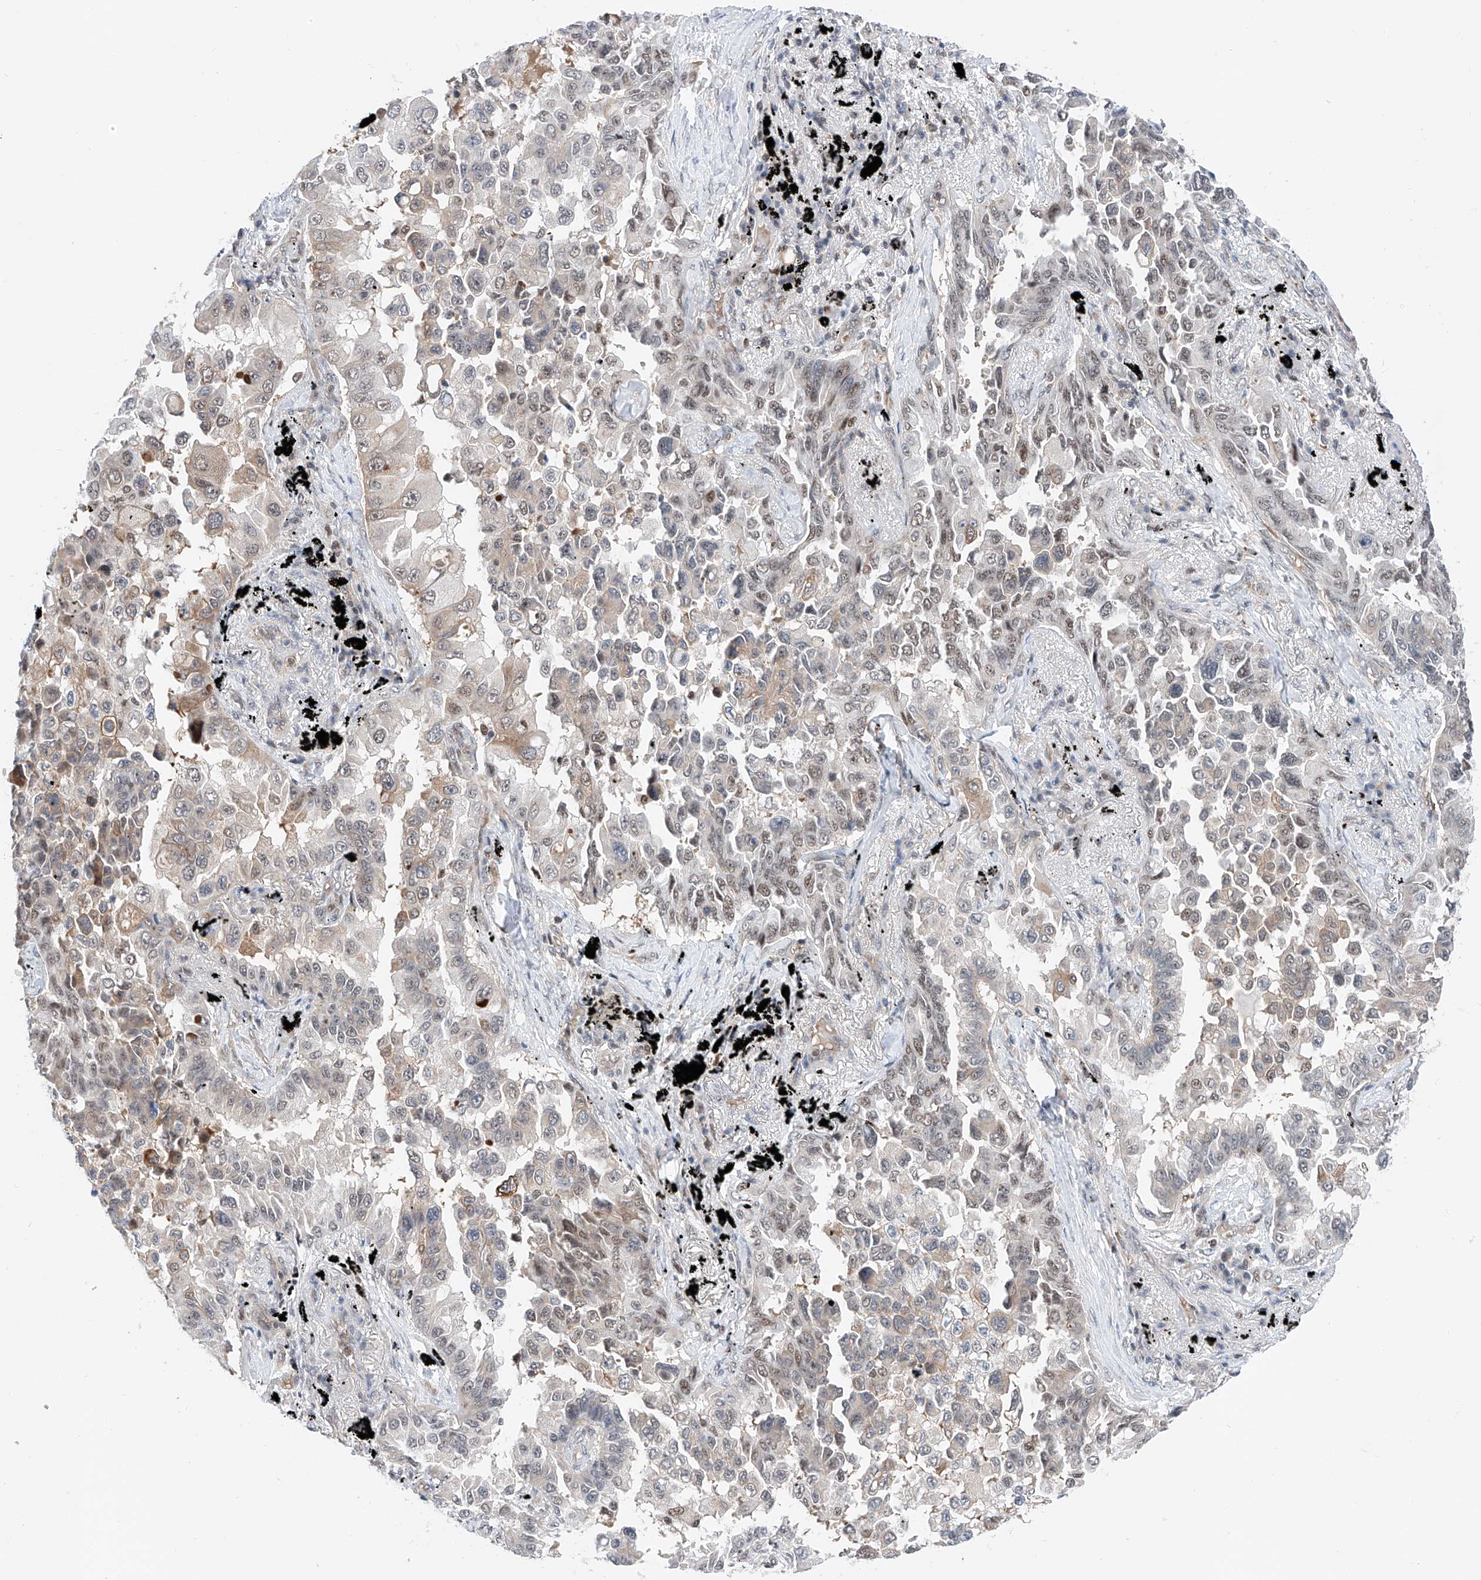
{"staining": {"intensity": "moderate", "quantity": "<25%", "location": "cytoplasmic/membranous,nuclear"}, "tissue": "lung cancer", "cell_type": "Tumor cells", "image_type": "cancer", "snomed": [{"axis": "morphology", "description": "Adenocarcinoma, NOS"}, {"axis": "topography", "description": "Lung"}], "caption": "IHC micrograph of neoplastic tissue: adenocarcinoma (lung) stained using immunohistochemistry shows low levels of moderate protein expression localized specifically in the cytoplasmic/membranous and nuclear of tumor cells, appearing as a cytoplasmic/membranous and nuclear brown color.", "gene": "SNRNP200", "patient": {"sex": "female", "age": 67}}